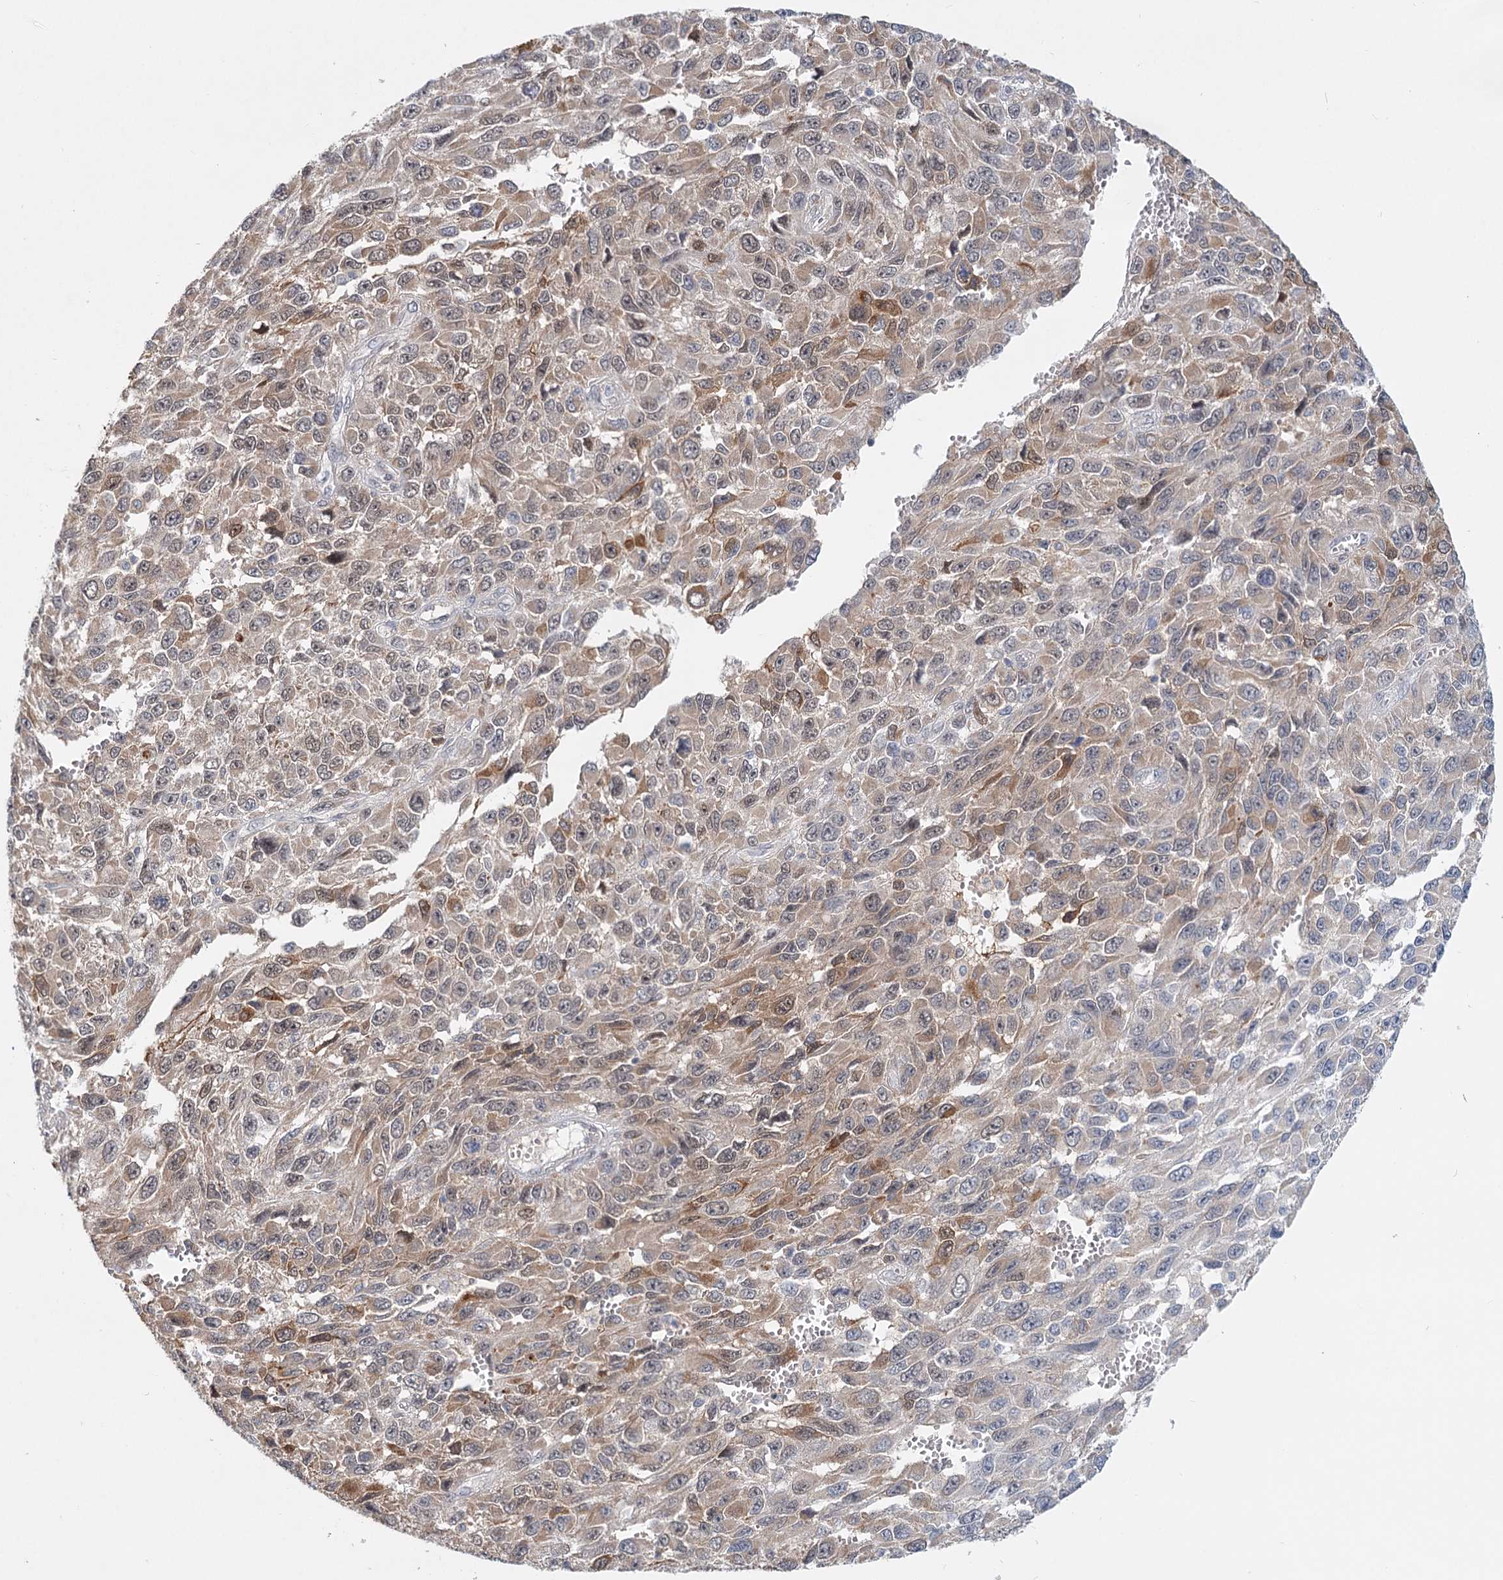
{"staining": {"intensity": "weak", "quantity": ">75%", "location": "cytoplasmic/membranous"}, "tissue": "melanoma", "cell_type": "Tumor cells", "image_type": "cancer", "snomed": [{"axis": "morphology", "description": "Normal tissue, NOS"}, {"axis": "morphology", "description": "Malignant melanoma, NOS"}, {"axis": "topography", "description": "Skin"}], "caption": "Human malignant melanoma stained with a protein marker demonstrates weak staining in tumor cells.", "gene": "AP3B1", "patient": {"sex": "female", "age": 96}}